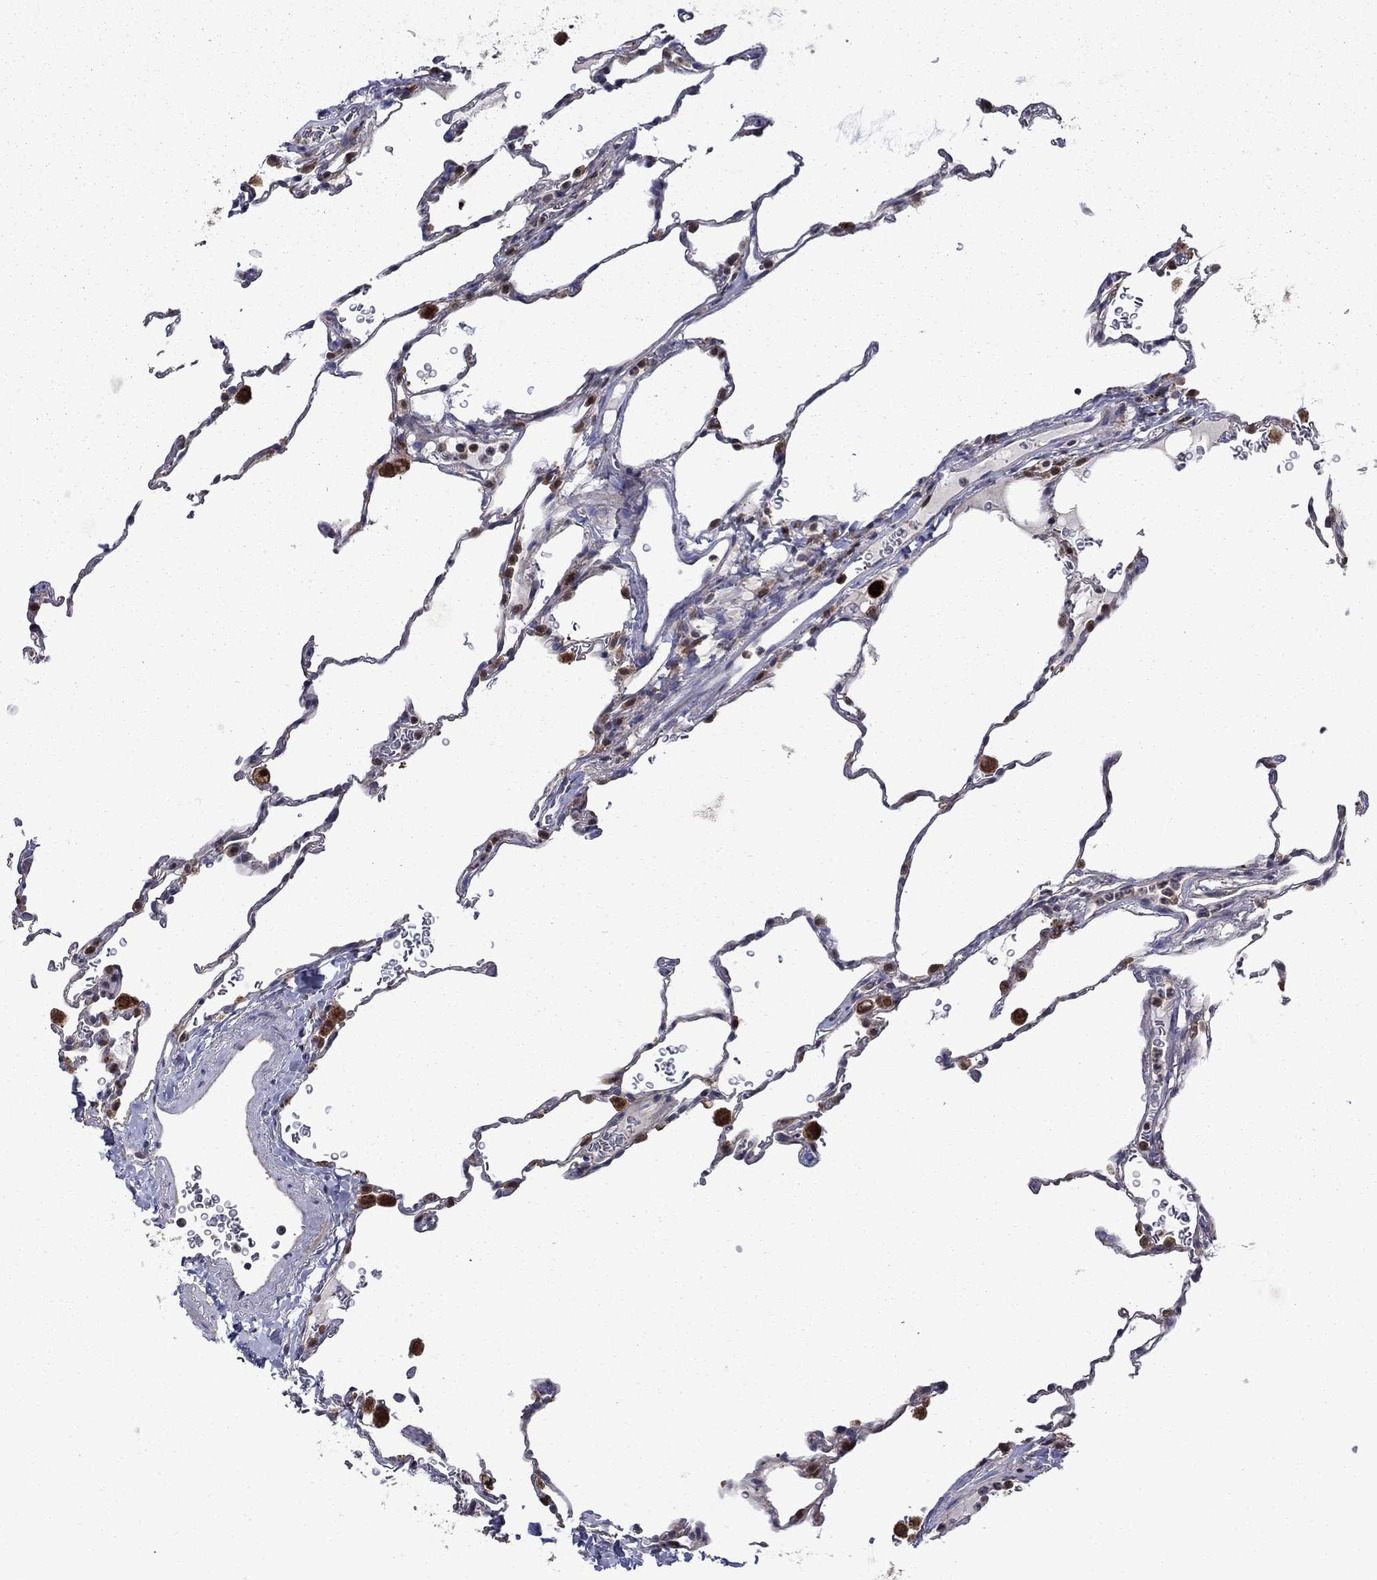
{"staining": {"intensity": "negative", "quantity": "none", "location": "none"}, "tissue": "lung", "cell_type": "Alveolar cells", "image_type": "normal", "snomed": [{"axis": "morphology", "description": "Normal tissue, NOS"}, {"axis": "morphology", "description": "Adenocarcinoma, metastatic, NOS"}, {"axis": "topography", "description": "Lung"}], "caption": "Photomicrograph shows no significant protein positivity in alveolar cells of normal lung.", "gene": "TPMT", "patient": {"sex": "male", "age": 45}}